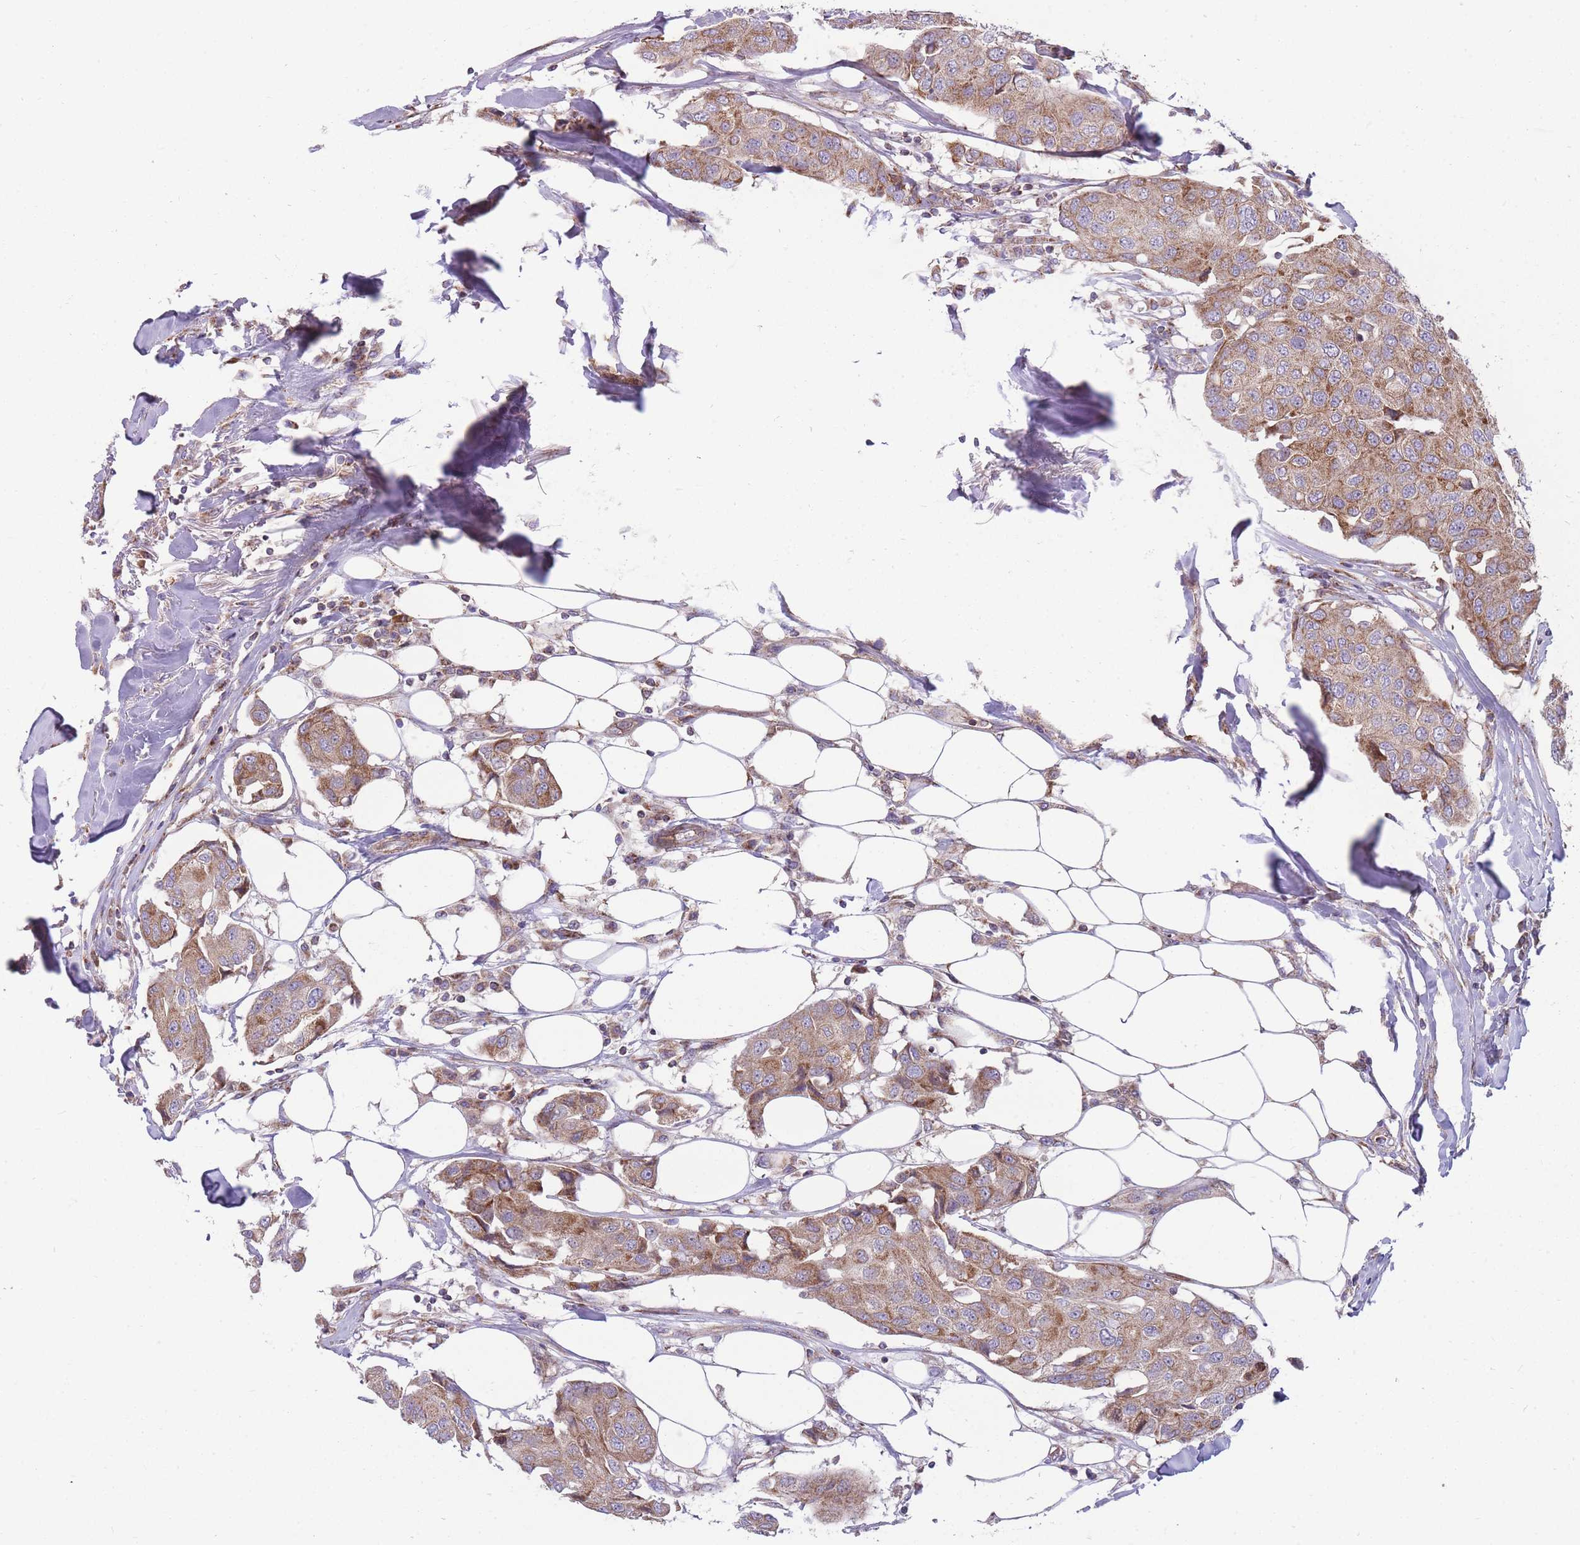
{"staining": {"intensity": "moderate", "quantity": "25%-75%", "location": "cytoplasmic/membranous"}, "tissue": "breast cancer", "cell_type": "Tumor cells", "image_type": "cancer", "snomed": [{"axis": "morphology", "description": "Duct carcinoma"}, {"axis": "topography", "description": "Breast"}], "caption": "This image displays breast infiltrating ductal carcinoma stained with IHC to label a protein in brown. The cytoplasmic/membranous of tumor cells show moderate positivity for the protein. Nuclei are counter-stained blue.", "gene": "ANKRD10", "patient": {"sex": "female", "age": 80}}